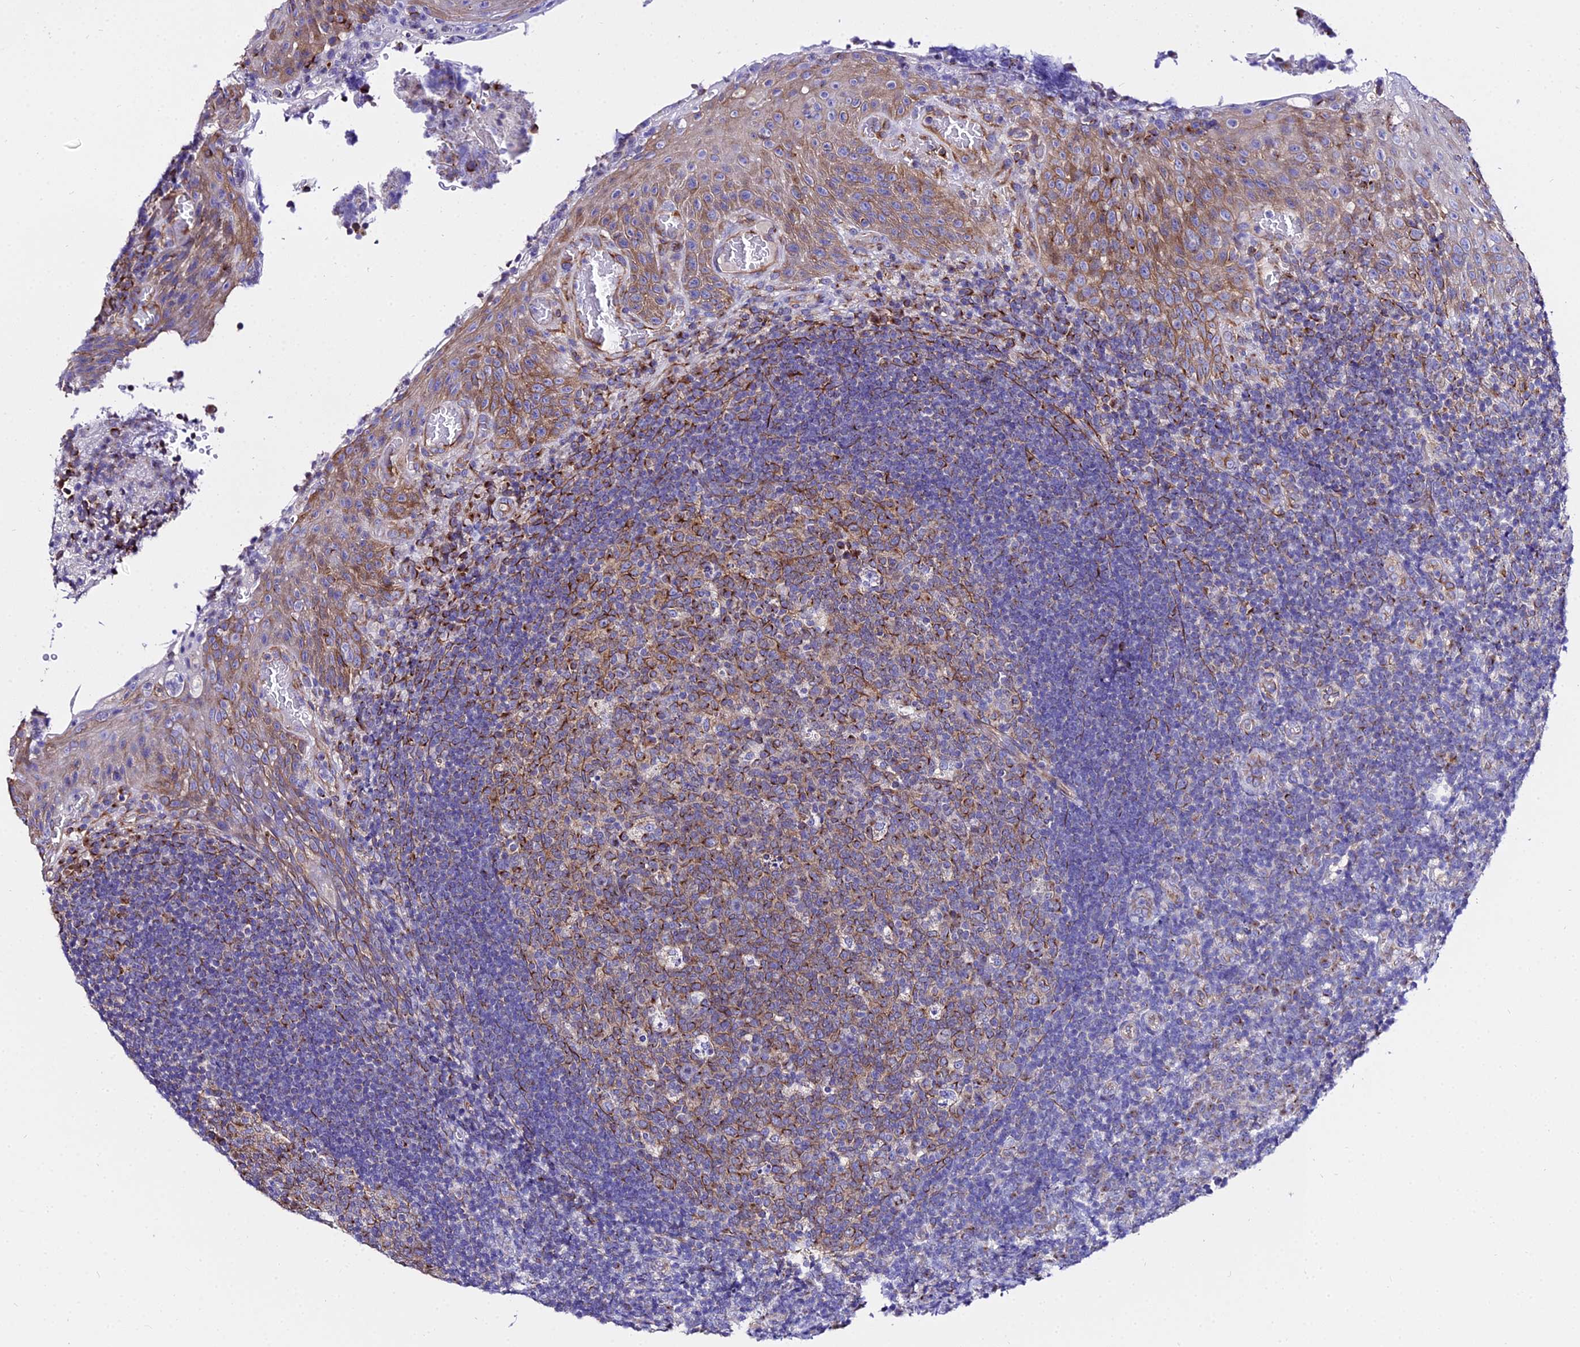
{"staining": {"intensity": "moderate", "quantity": "25%-75%", "location": "cytoplasmic/membranous"}, "tissue": "tonsil", "cell_type": "Germinal center cells", "image_type": "normal", "snomed": [{"axis": "morphology", "description": "Normal tissue, NOS"}, {"axis": "topography", "description": "Tonsil"}], "caption": "Moderate cytoplasmic/membranous staining is present in about 25%-75% of germinal center cells in unremarkable tonsil. Using DAB (3,3'-diaminobenzidine) (brown) and hematoxylin (blue) stains, captured at high magnification using brightfield microscopy.", "gene": "TUBA1A", "patient": {"sex": "male", "age": 17}}